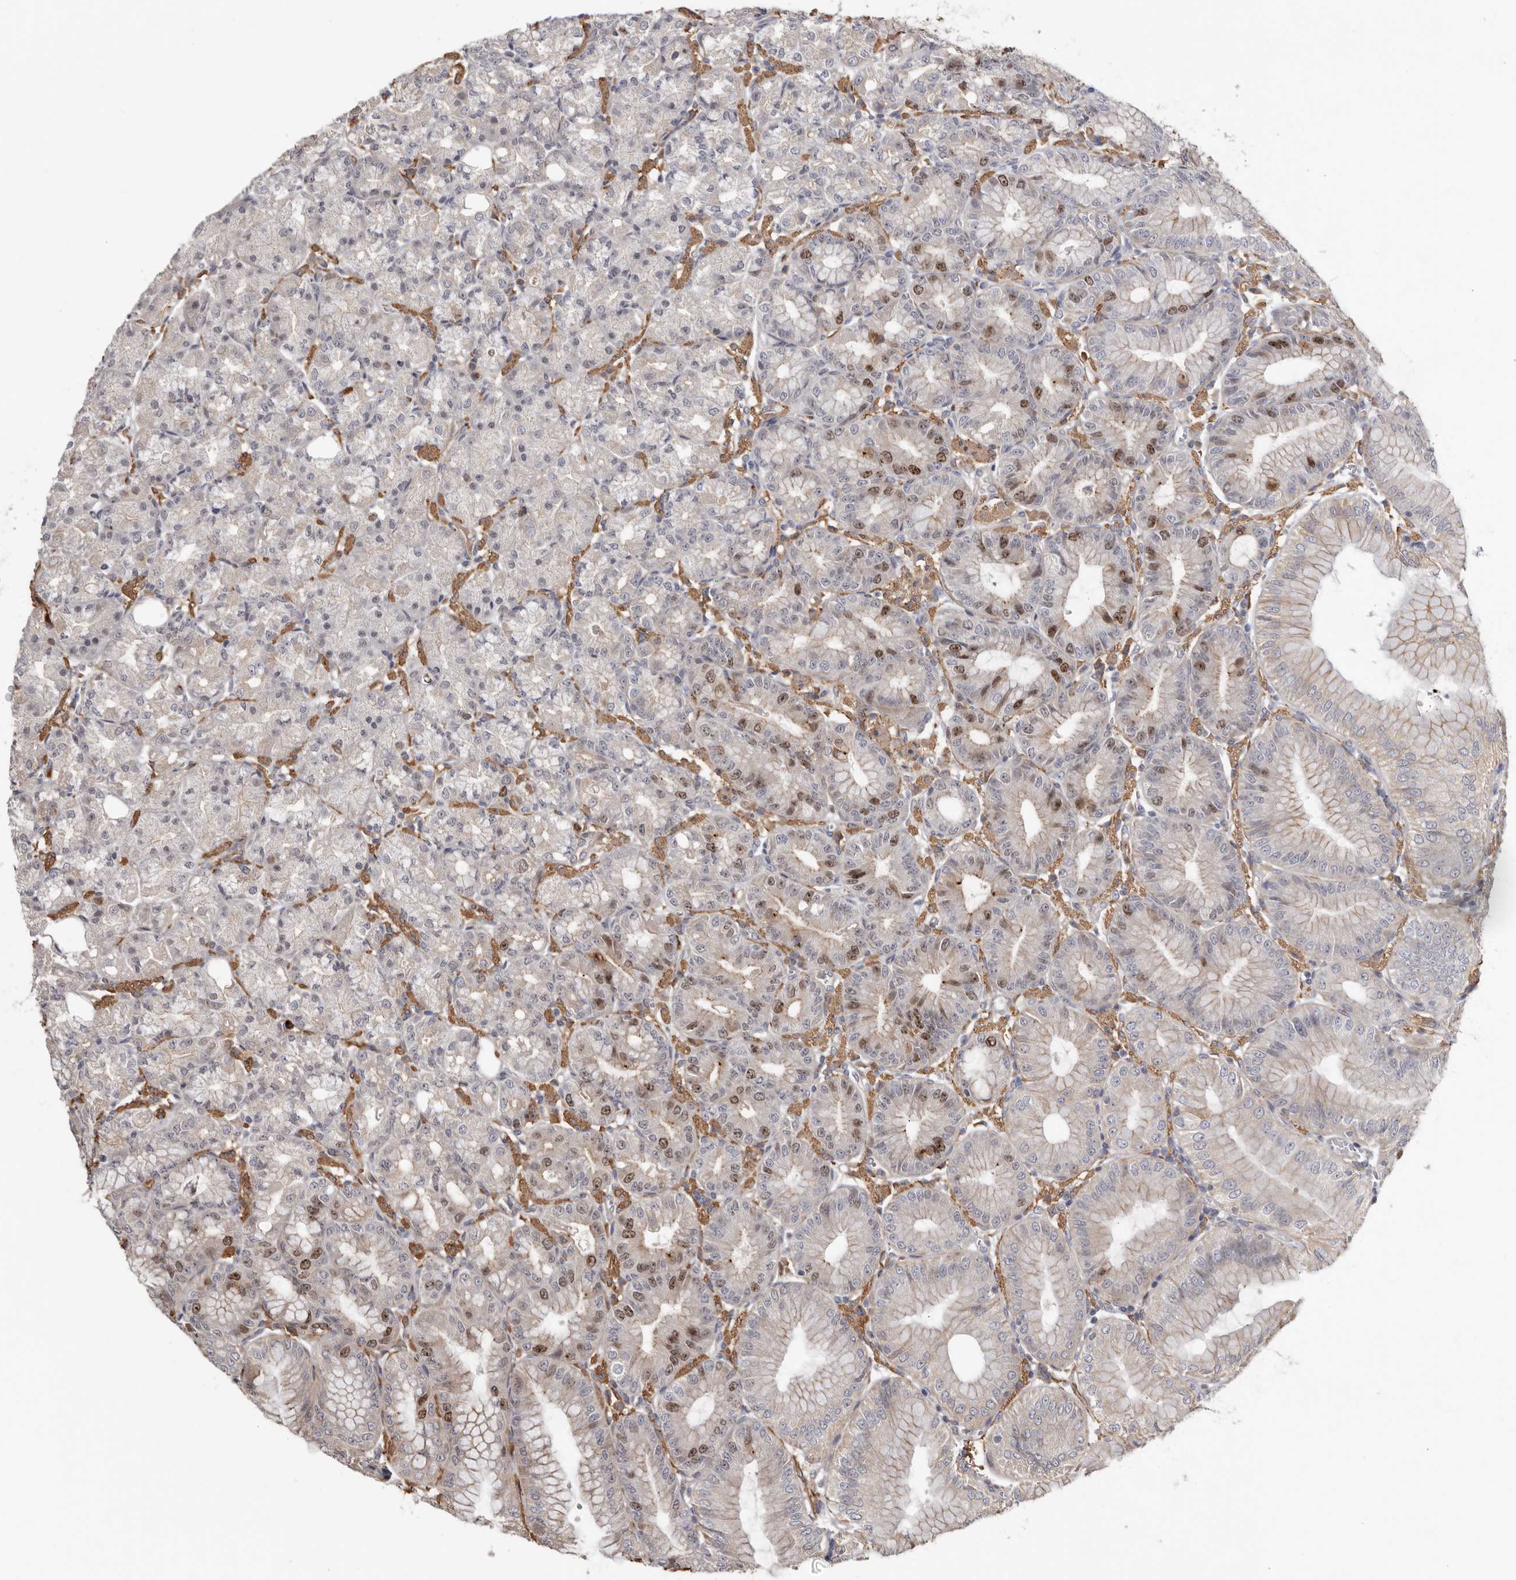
{"staining": {"intensity": "moderate", "quantity": "<25%", "location": "nuclear"}, "tissue": "stomach", "cell_type": "Glandular cells", "image_type": "normal", "snomed": [{"axis": "morphology", "description": "Normal tissue, NOS"}, {"axis": "topography", "description": "Stomach, lower"}], "caption": "This photomicrograph demonstrates IHC staining of normal stomach, with low moderate nuclear positivity in approximately <25% of glandular cells.", "gene": "CDCA8", "patient": {"sex": "male", "age": 71}}